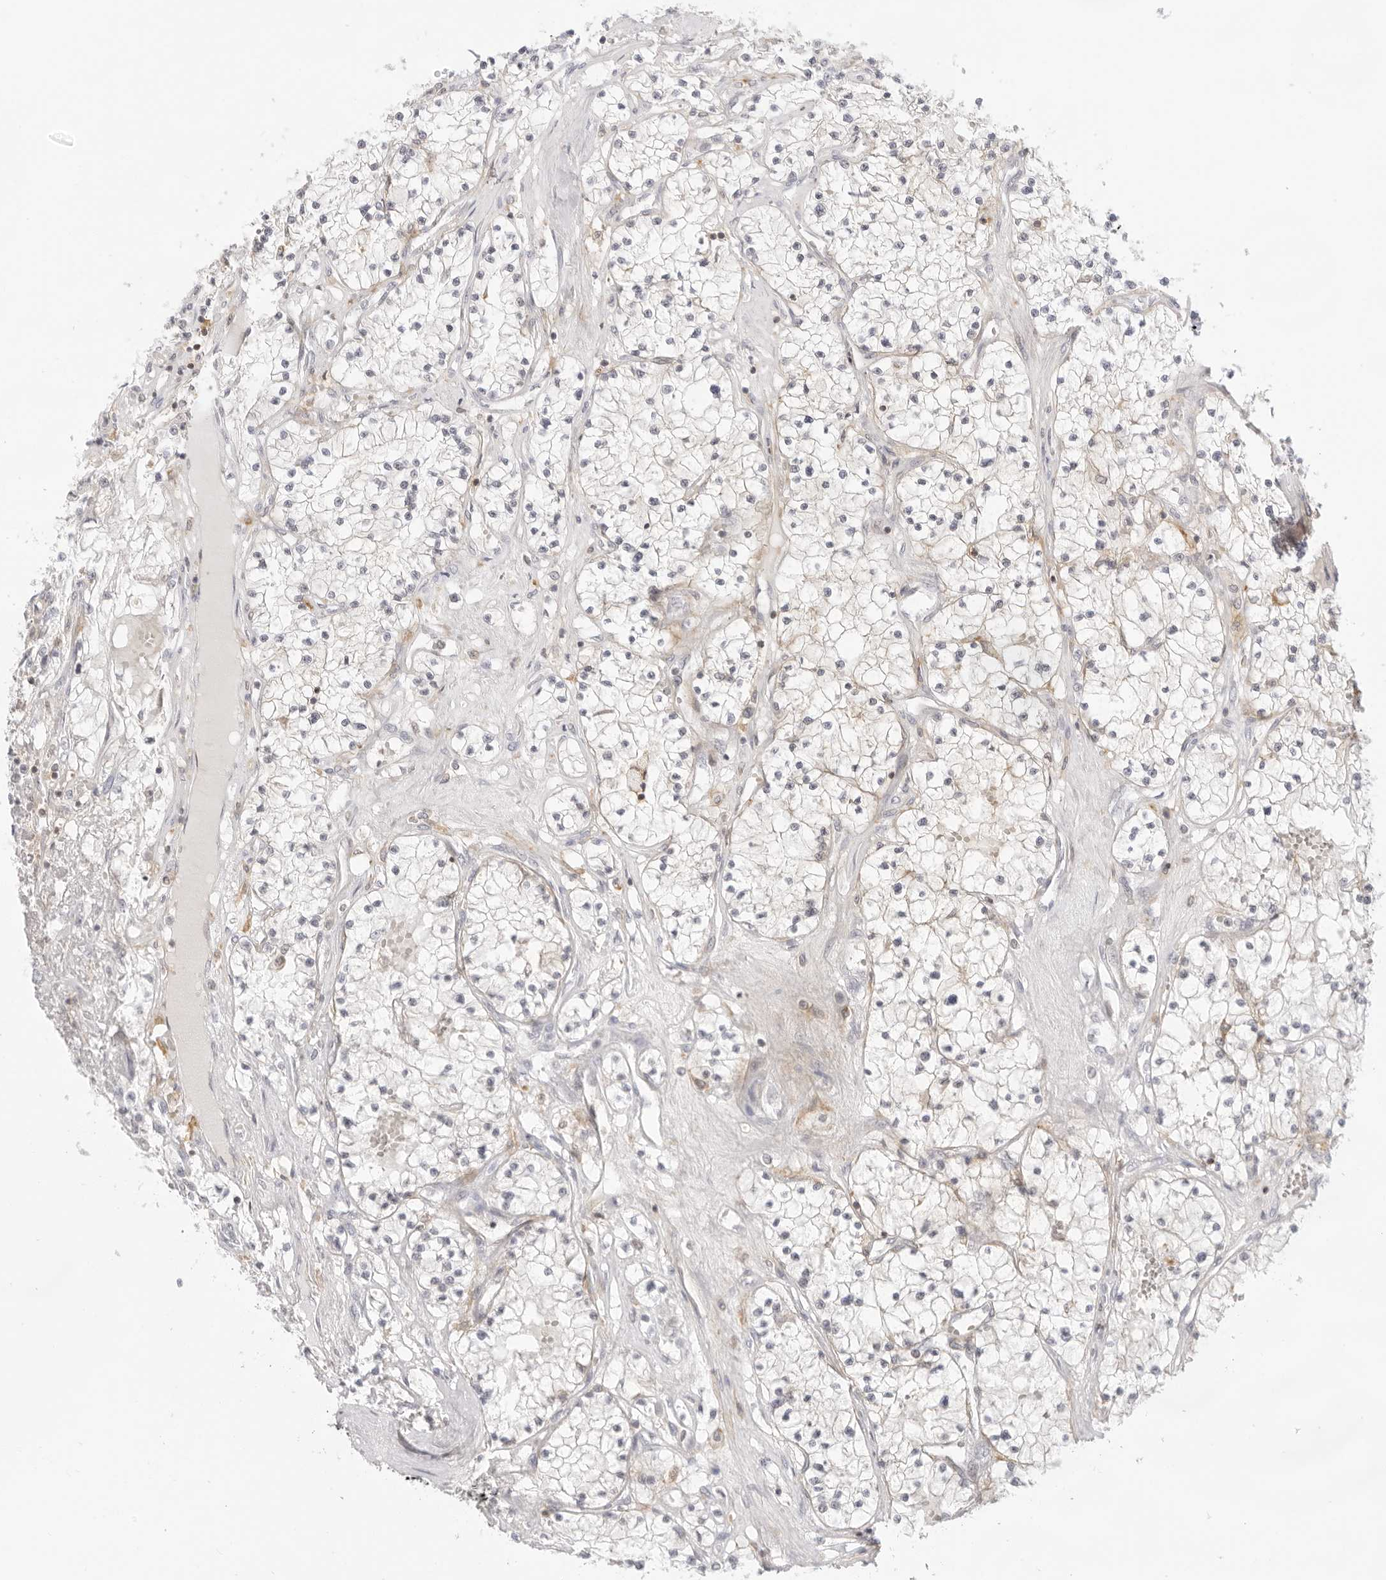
{"staining": {"intensity": "negative", "quantity": "none", "location": "none"}, "tissue": "renal cancer", "cell_type": "Tumor cells", "image_type": "cancer", "snomed": [{"axis": "morphology", "description": "Normal tissue, NOS"}, {"axis": "morphology", "description": "Adenocarcinoma, NOS"}, {"axis": "topography", "description": "Kidney"}], "caption": "Renal cancer was stained to show a protein in brown. There is no significant positivity in tumor cells.", "gene": "TNFRSF14", "patient": {"sex": "male", "age": 68}}